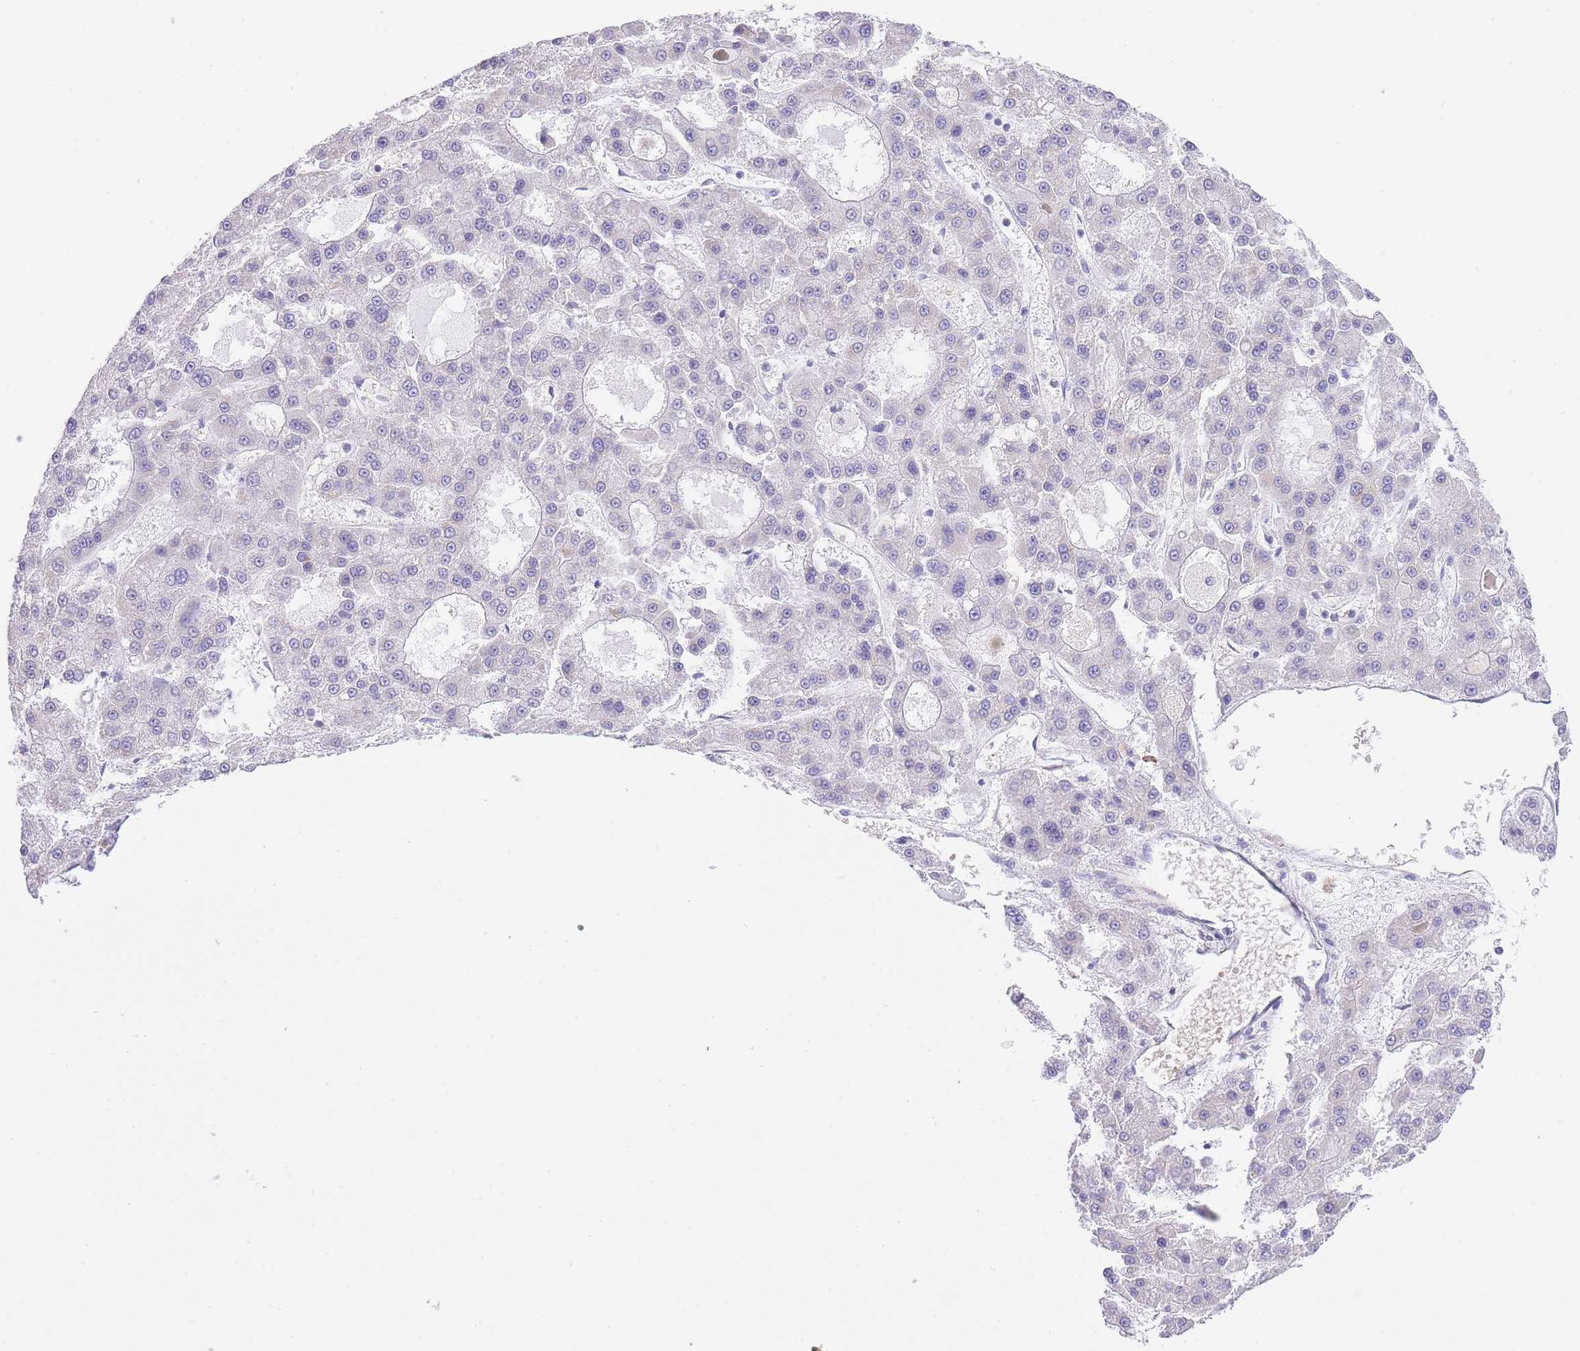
{"staining": {"intensity": "negative", "quantity": "none", "location": "none"}, "tissue": "liver cancer", "cell_type": "Tumor cells", "image_type": "cancer", "snomed": [{"axis": "morphology", "description": "Carcinoma, Hepatocellular, NOS"}, {"axis": "topography", "description": "Liver"}], "caption": "Tumor cells are negative for brown protein staining in liver hepatocellular carcinoma. Nuclei are stained in blue.", "gene": "MEIOSIN", "patient": {"sex": "male", "age": 70}}